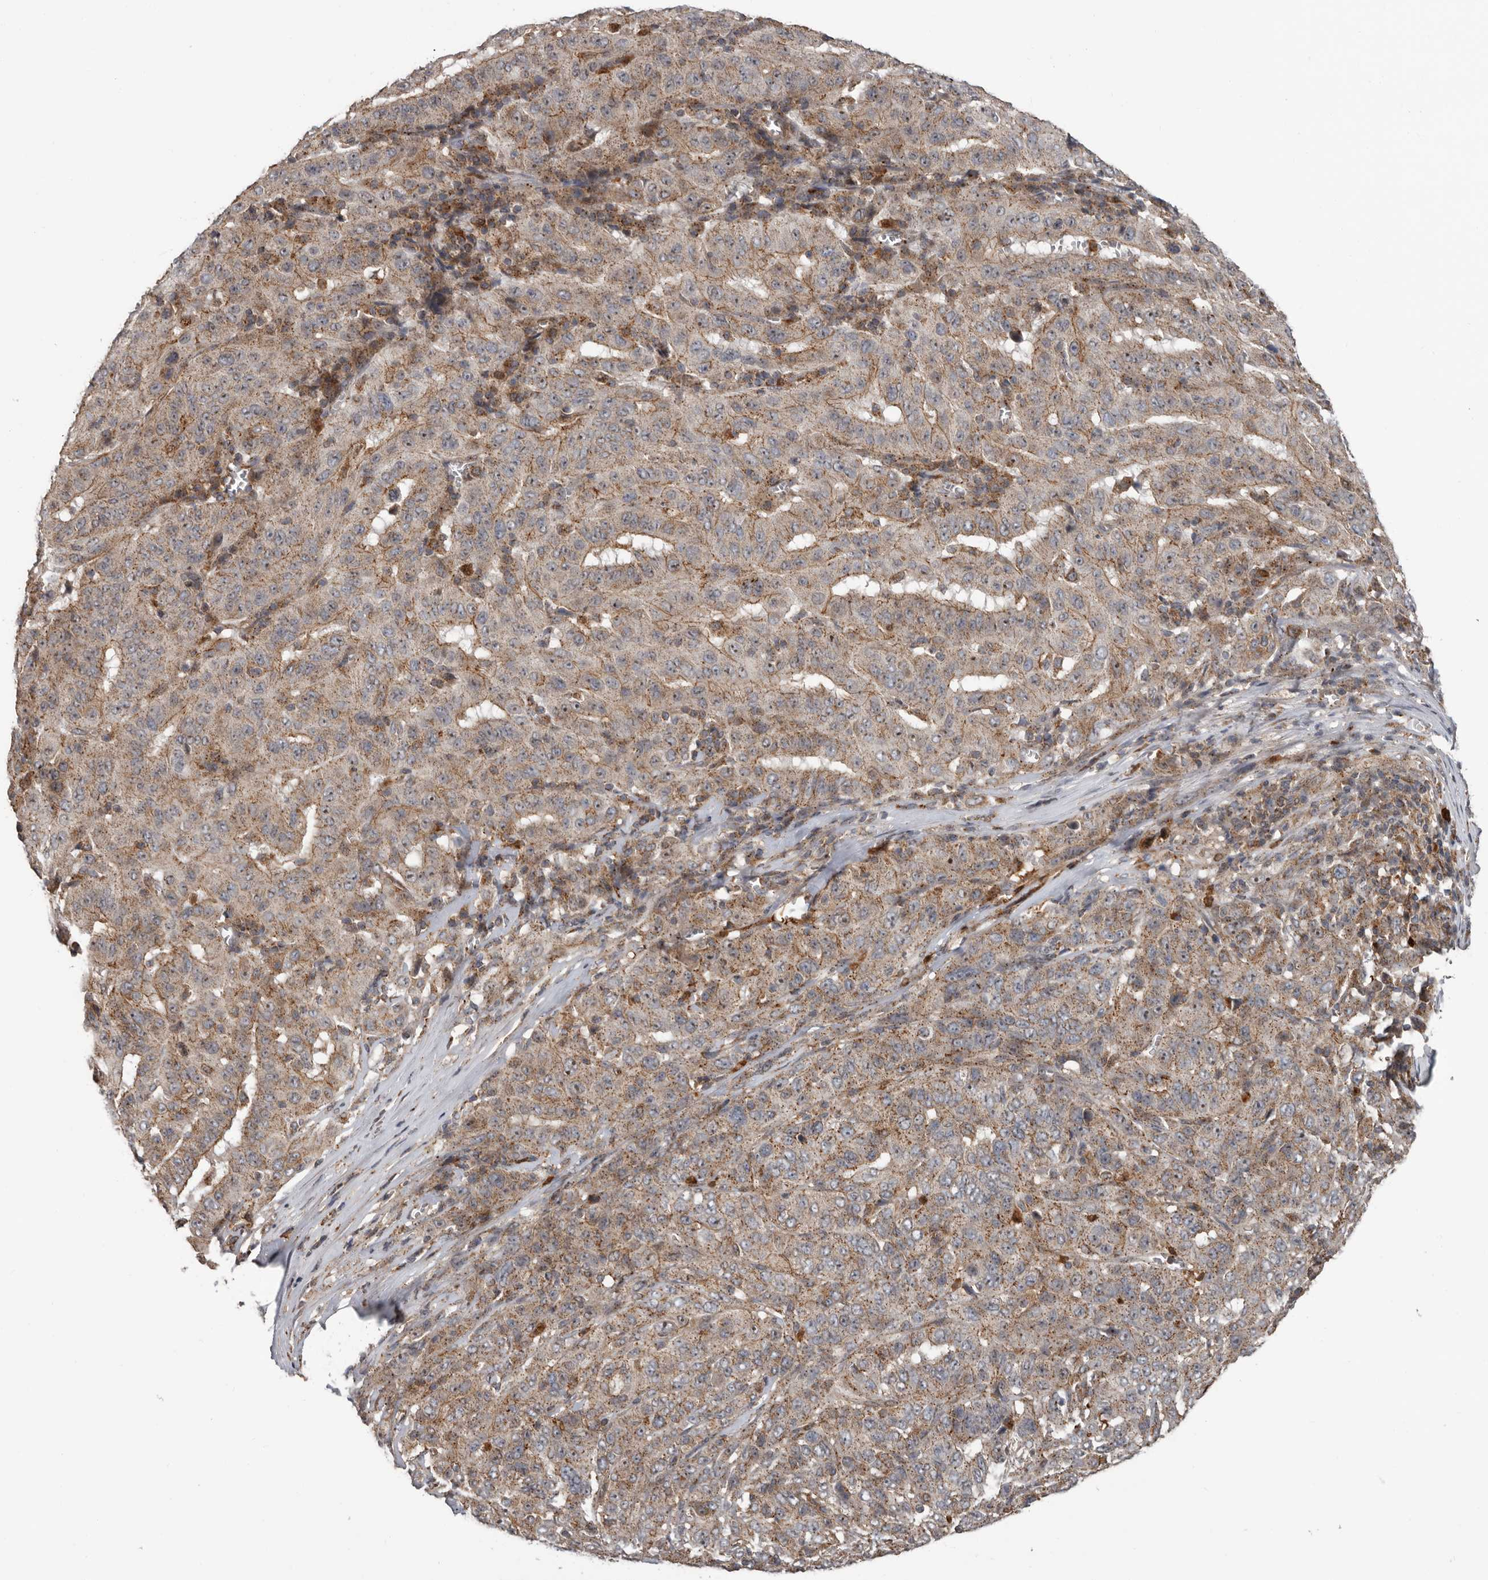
{"staining": {"intensity": "moderate", "quantity": ">75%", "location": "cytoplasmic/membranous"}, "tissue": "pancreatic cancer", "cell_type": "Tumor cells", "image_type": "cancer", "snomed": [{"axis": "morphology", "description": "Adenocarcinoma, NOS"}, {"axis": "topography", "description": "Pancreas"}], "caption": "This micrograph demonstrates immunohistochemistry staining of human pancreatic adenocarcinoma, with medium moderate cytoplasmic/membranous expression in about >75% of tumor cells.", "gene": "FGFR4", "patient": {"sex": "male", "age": 63}}